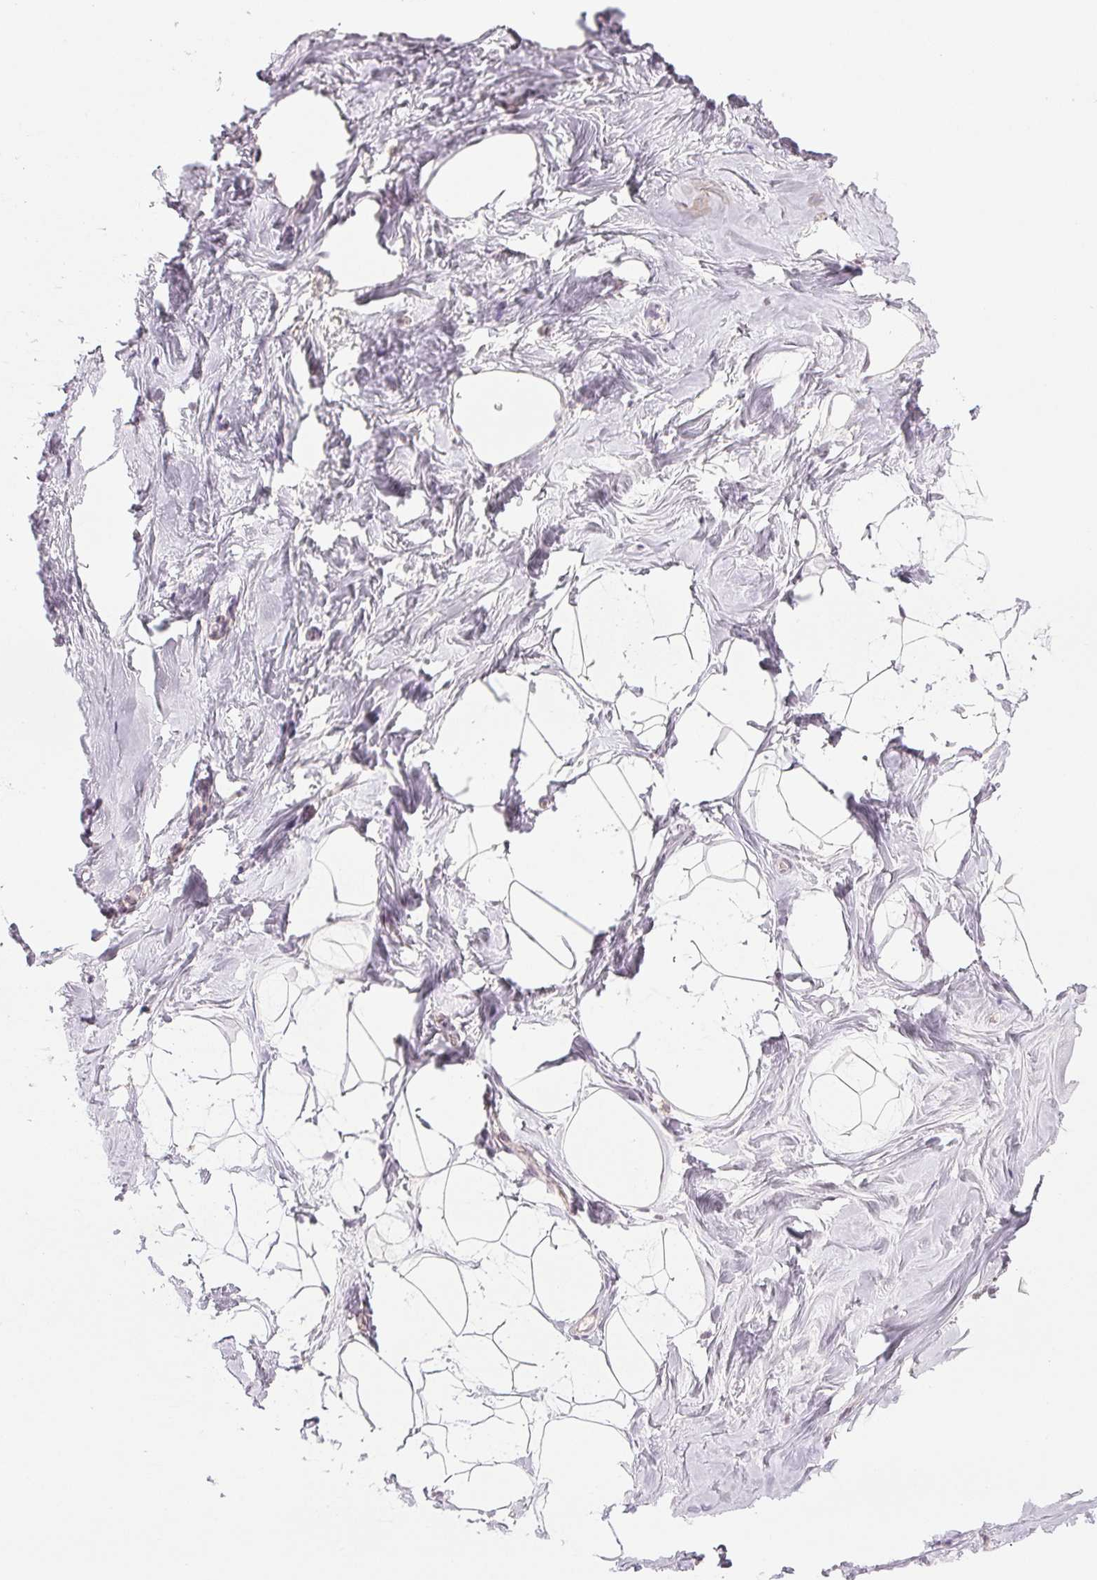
{"staining": {"intensity": "negative", "quantity": "none", "location": "none"}, "tissue": "breast", "cell_type": "Adipocytes", "image_type": "normal", "snomed": [{"axis": "morphology", "description": "Normal tissue, NOS"}, {"axis": "topography", "description": "Breast"}], "caption": "This is a histopathology image of immunohistochemistry (IHC) staining of normal breast, which shows no expression in adipocytes.", "gene": "LTF", "patient": {"sex": "female", "age": 32}}